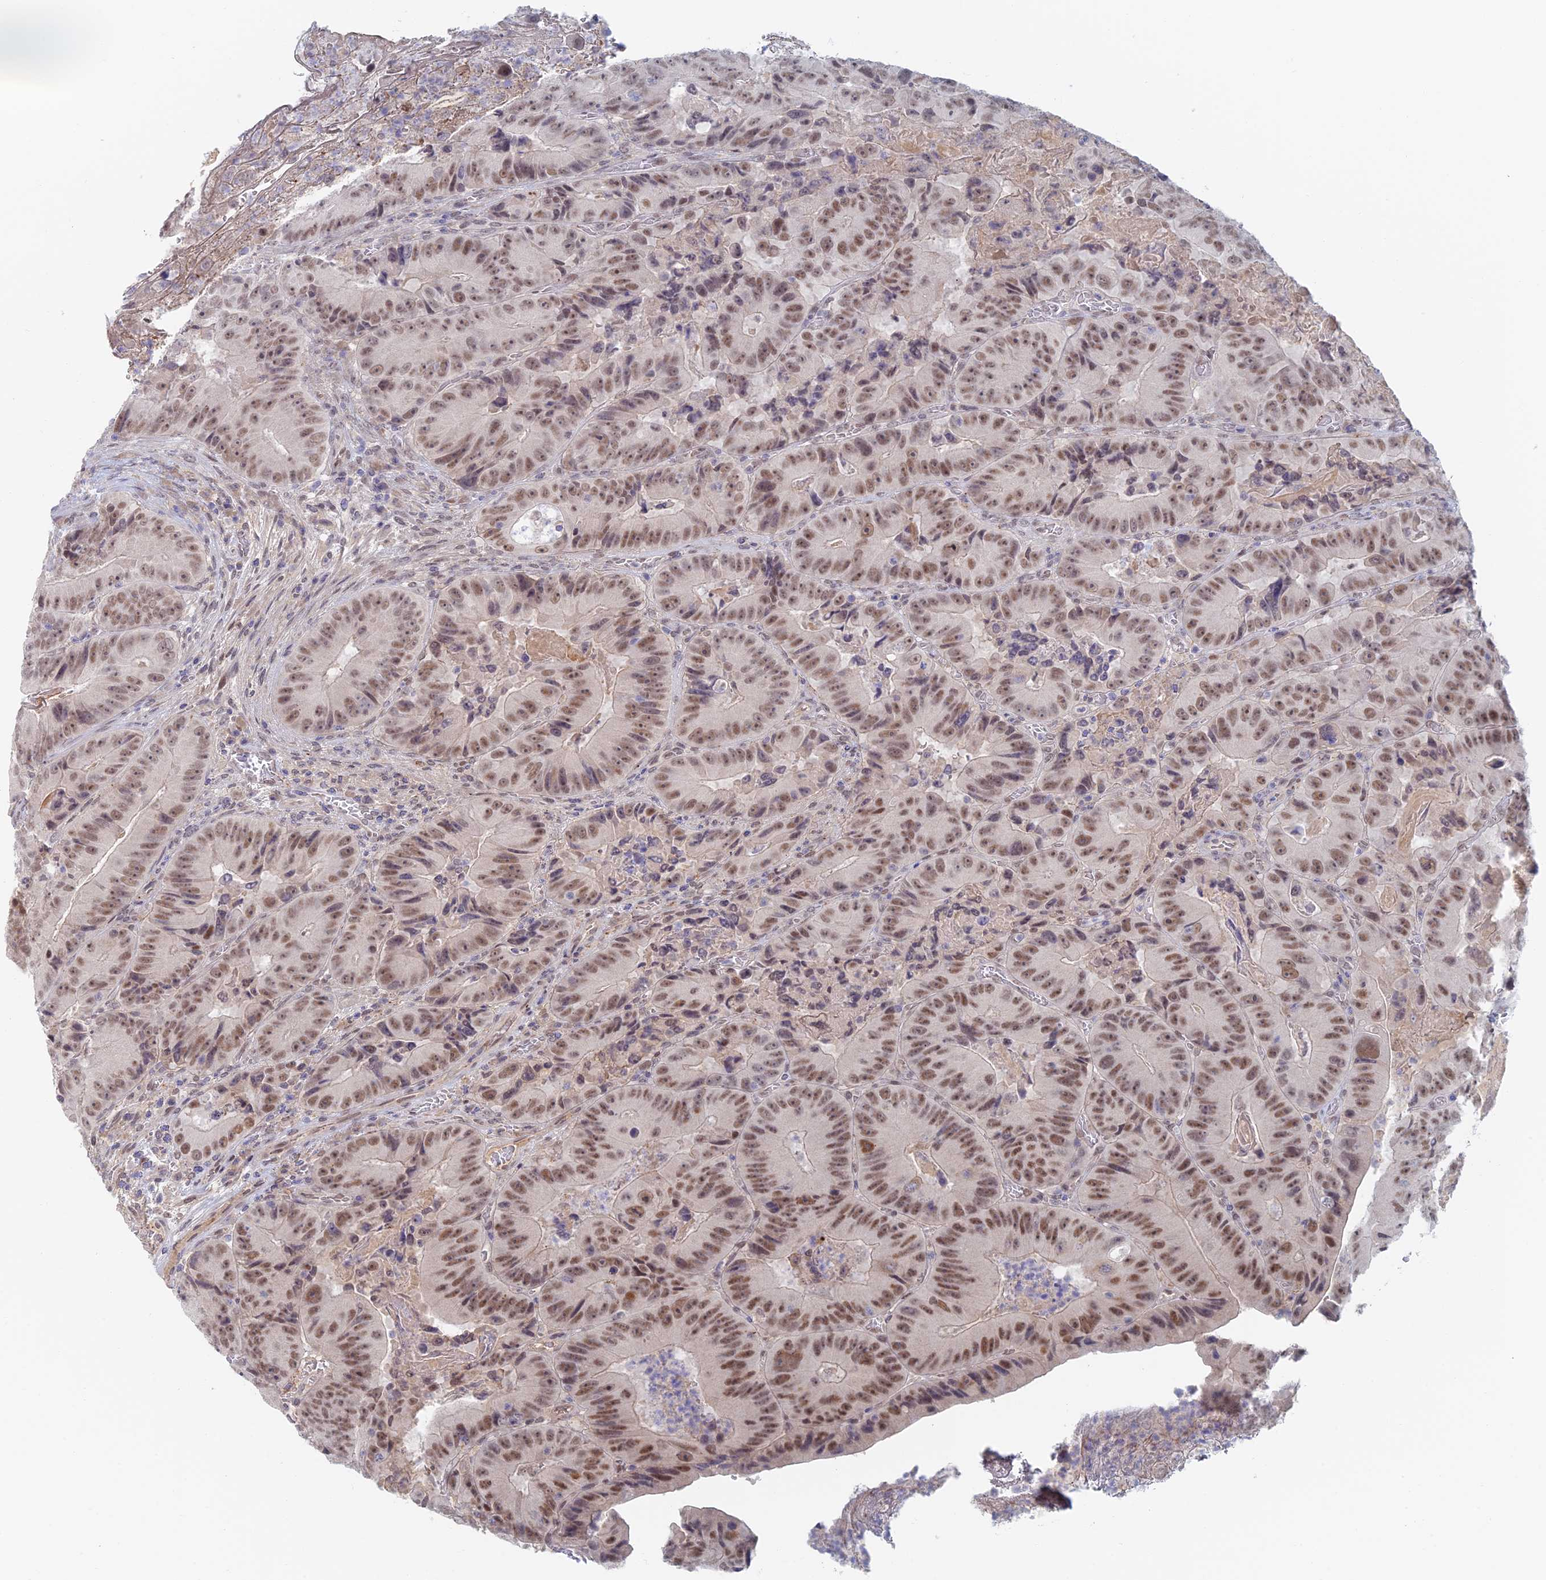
{"staining": {"intensity": "moderate", "quantity": ">75%", "location": "nuclear"}, "tissue": "colorectal cancer", "cell_type": "Tumor cells", "image_type": "cancer", "snomed": [{"axis": "morphology", "description": "Adenocarcinoma, NOS"}, {"axis": "topography", "description": "Colon"}], "caption": "Immunohistochemistry (IHC) histopathology image of neoplastic tissue: adenocarcinoma (colorectal) stained using IHC reveals medium levels of moderate protein expression localized specifically in the nuclear of tumor cells, appearing as a nuclear brown color.", "gene": "ZUP1", "patient": {"sex": "female", "age": 86}}